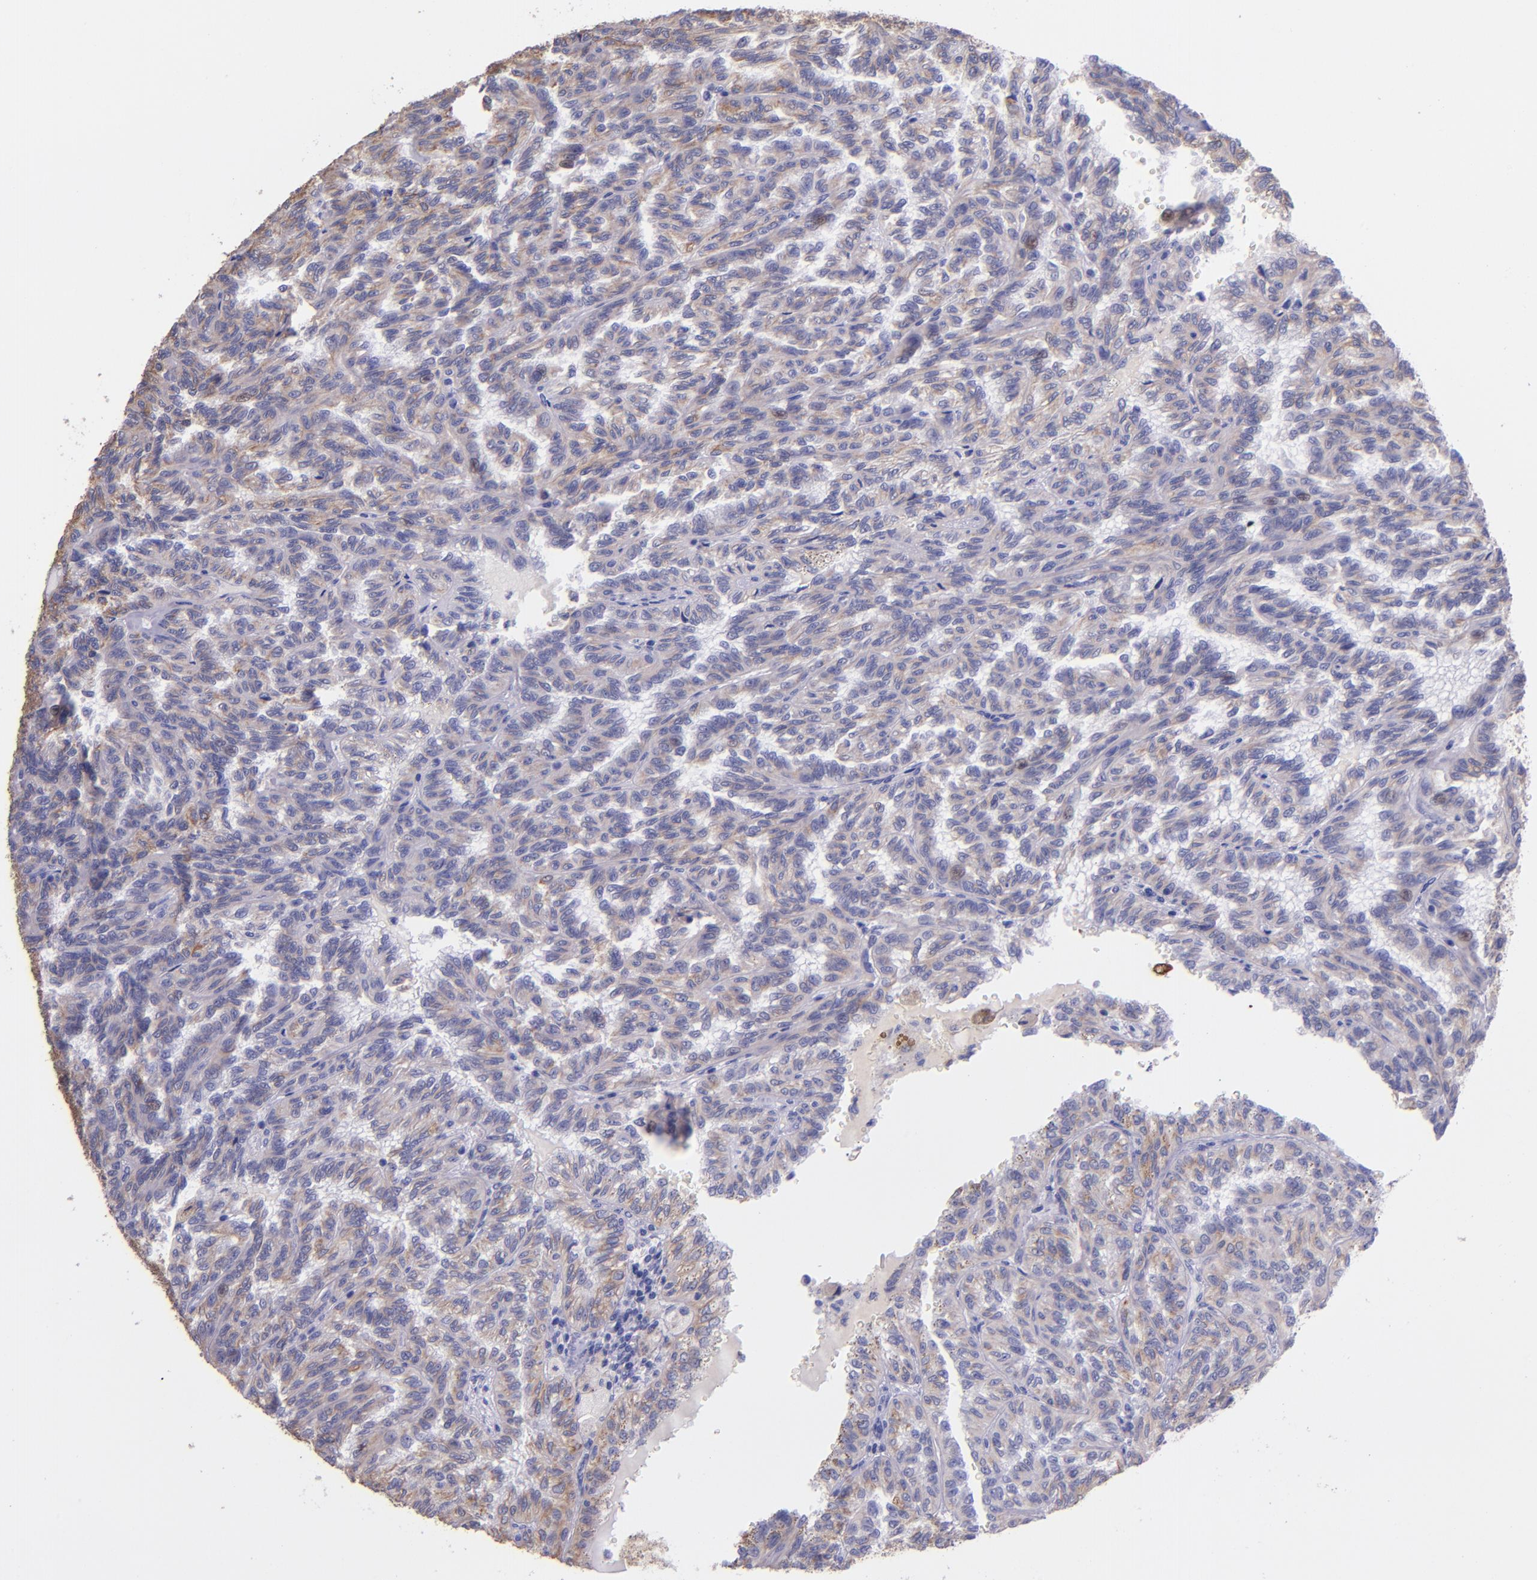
{"staining": {"intensity": "weak", "quantity": ">75%", "location": "cytoplasmic/membranous"}, "tissue": "renal cancer", "cell_type": "Tumor cells", "image_type": "cancer", "snomed": [{"axis": "morphology", "description": "Inflammation, NOS"}, {"axis": "morphology", "description": "Adenocarcinoma, NOS"}, {"axis": "topography", "description": "Kidney"}], "caption": "Human adenocarcinoma (renal) stained with a brown dye reveals weak cytoplasmic/membranous positive staining in approximately >75% of tumor cells.", "gene": "KRT4", "patient": {"sex": "male", "age": 68}}